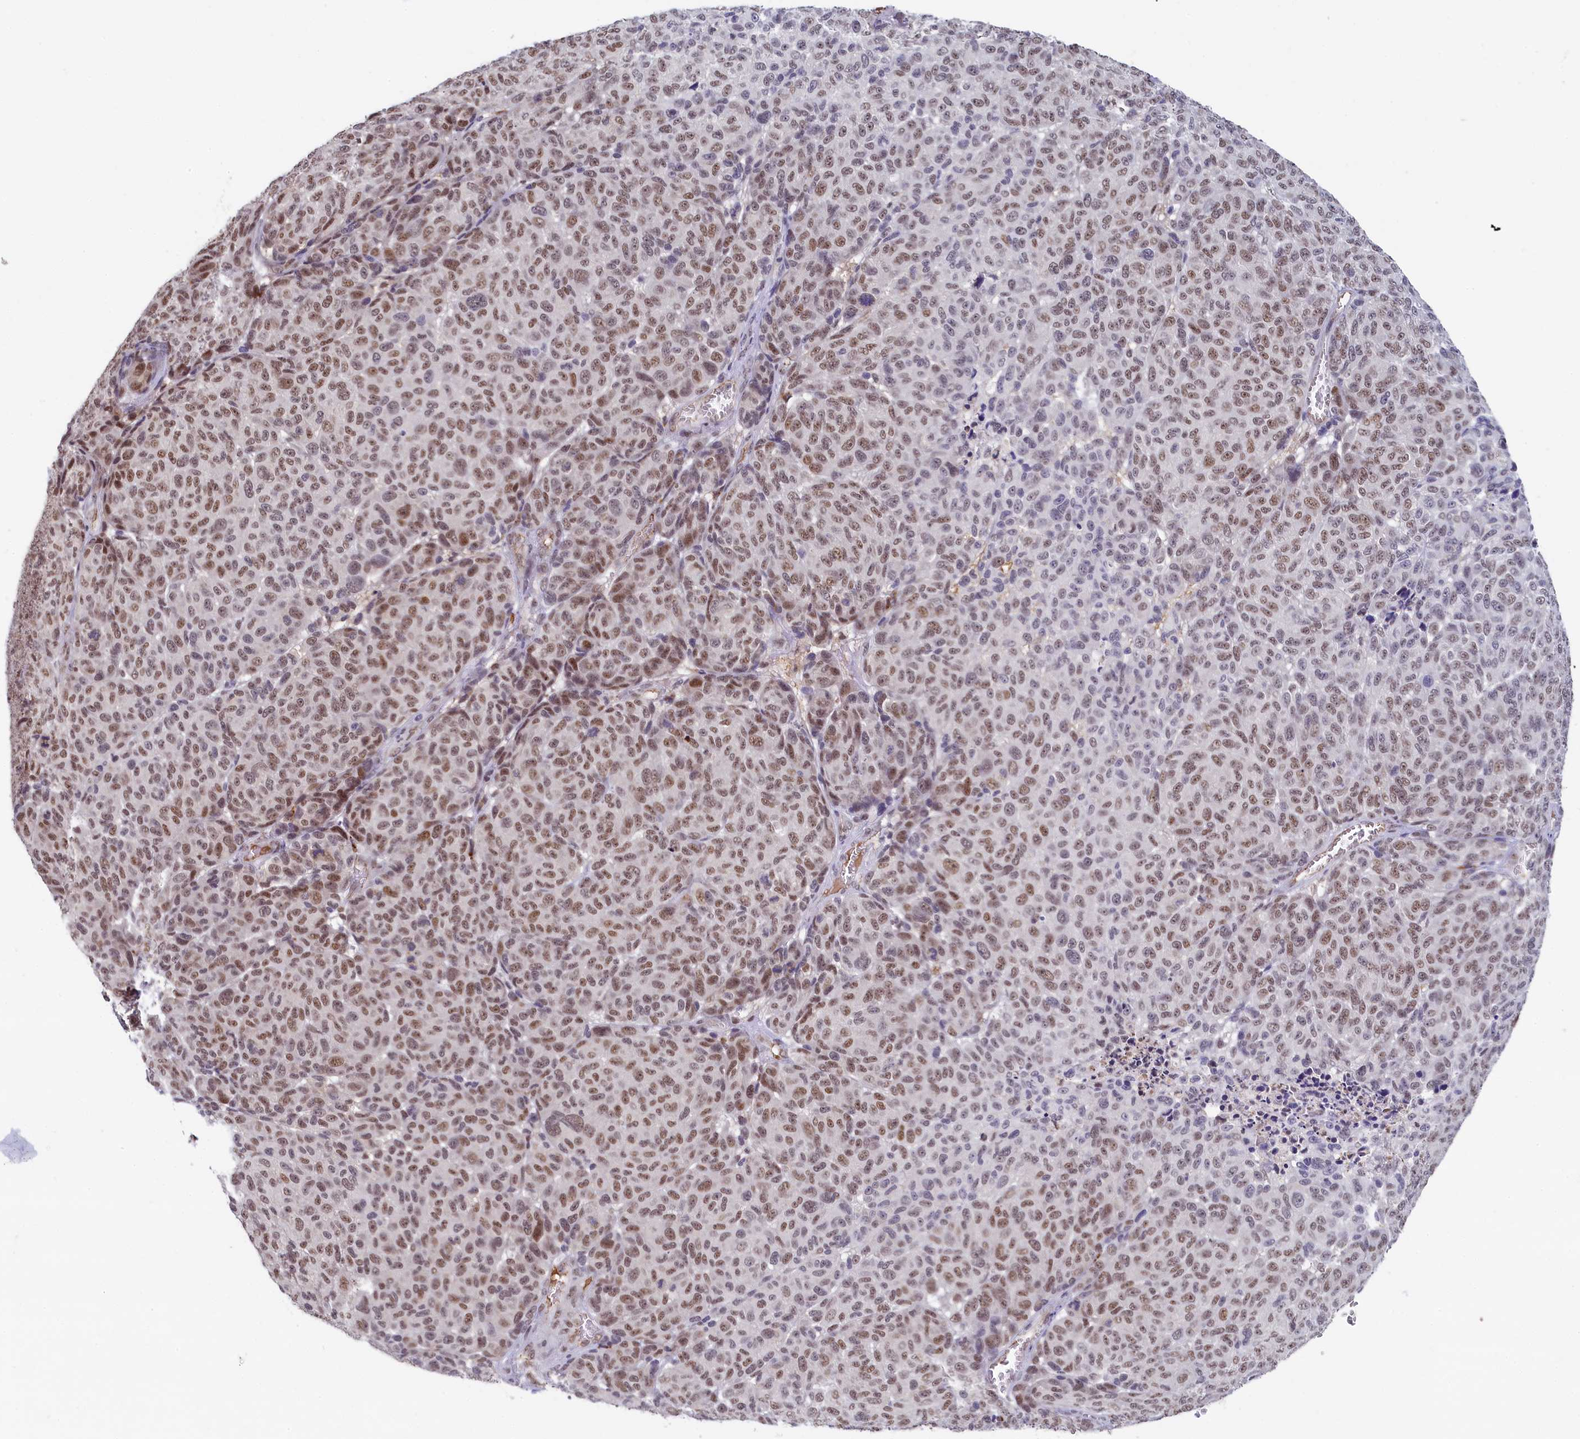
{"staining": {"intensity": "moderate", "quantity": ">75%", "location": "nuclear"}, "tissue": "melanoma", "cell_type": "Tumor cells", "image_type": "cancer", "snomed": [{"axis": "morphology", "description": "Malignant melanoma, NOS"}, {"axis": "topography", "description": "Skin"}], "caption": "An immunohistochemistry (IHC) photomicrograph of neoplastic tissue is shown. Protein staining in brown labels moderate nuclear positivity in malignant melanoma within tumor cells. Nuclei are stained in blue.", "gene": "INTS14", "patient": {"sex": "male", "age": 49}}